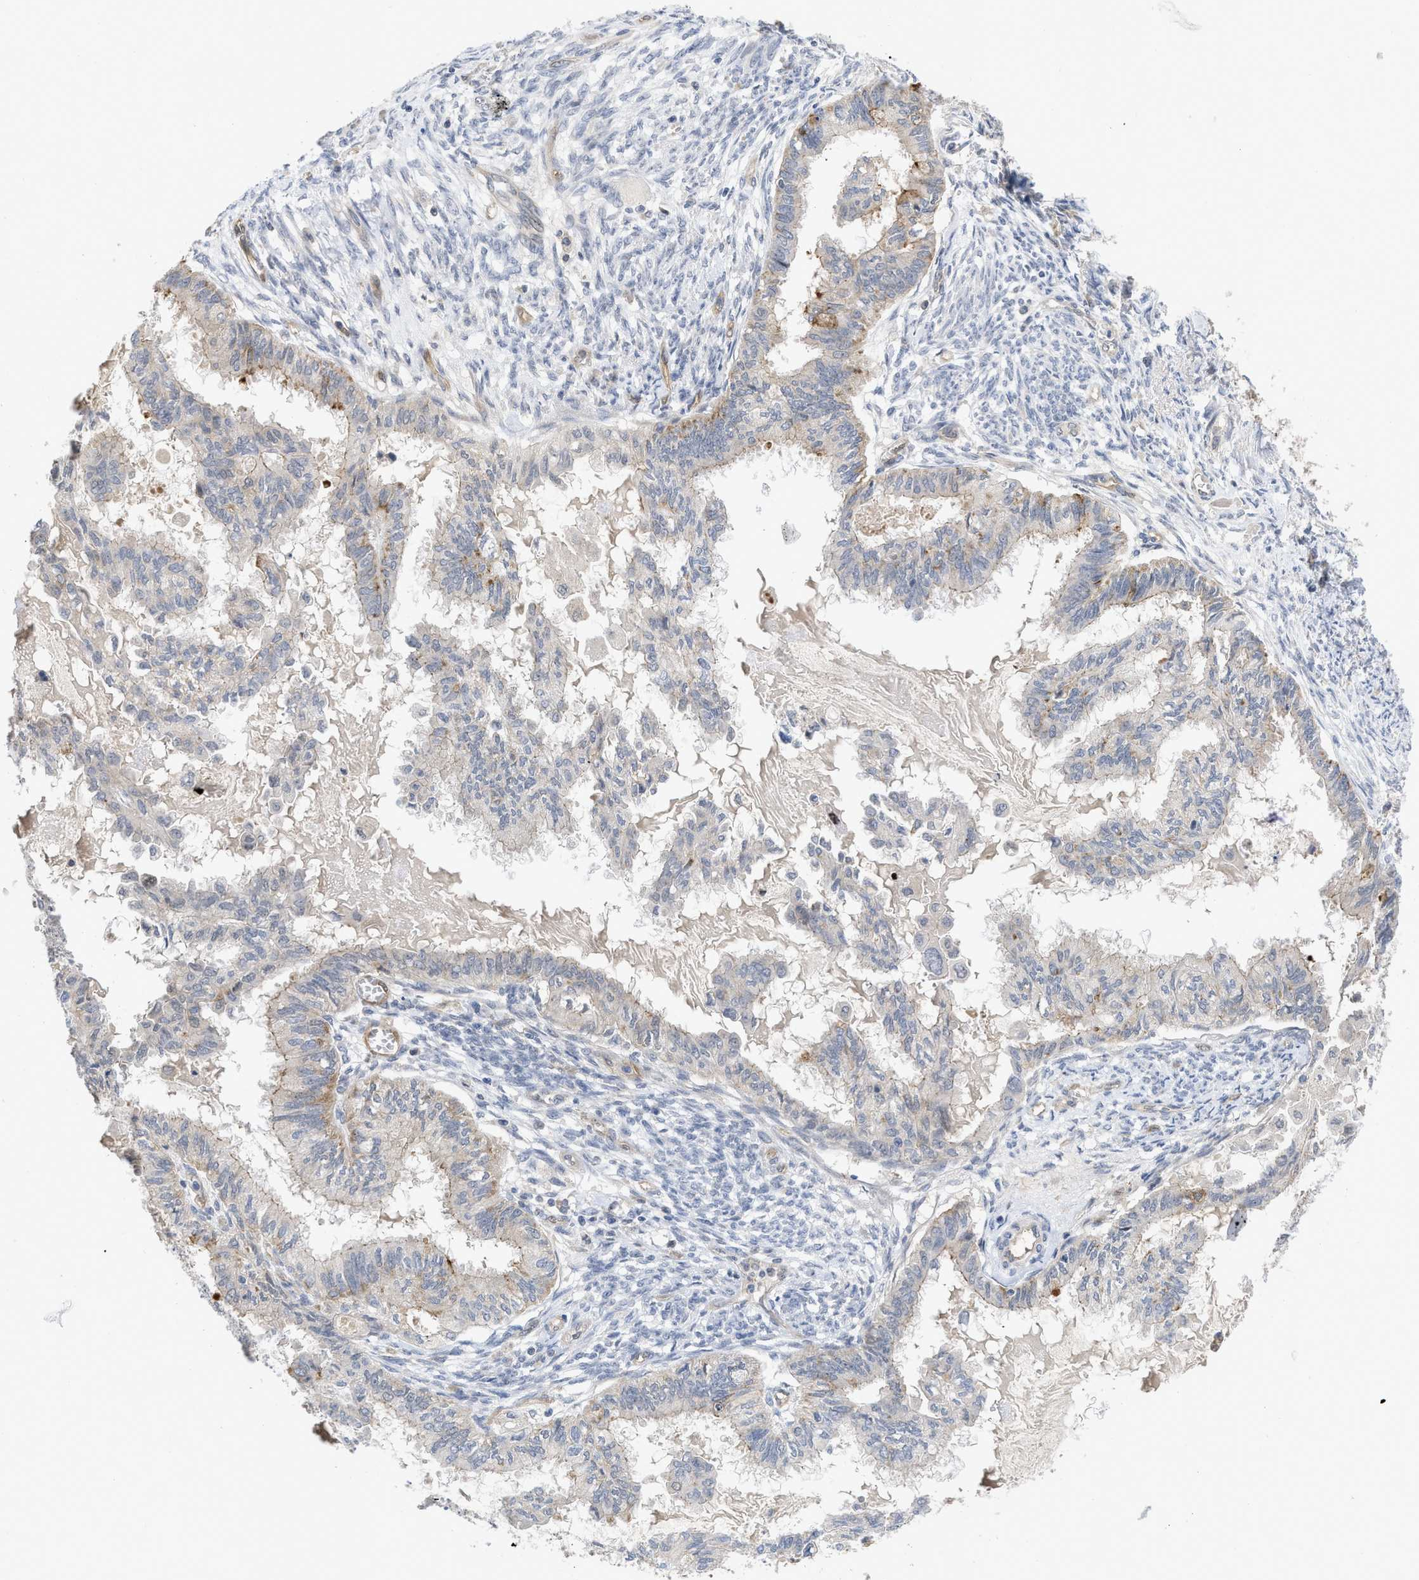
{"staining": {"intensity": "weak", "quantity": "<25%", "location": "cytoplasmic/membranous"}, "tissue": "cervical cancer", "cell_type": "Tumor cells", "image_type": "cancer", "snomed": [{"axis": "morphology", "description": "Normal tissue, NOS"}, {"axis": "morphology", "description": "Adenocarcinoma, NOS"}, {"axis": "topography", "description": "Cervix"}, {"axis": "topography", "description": "Endometrium"}], "caption": "Tumor cells are negative for brown protein staining in cervical adenocarcinoma.", "gene": "LDAF1", "patient": {"sex": "female", "age": 86}}